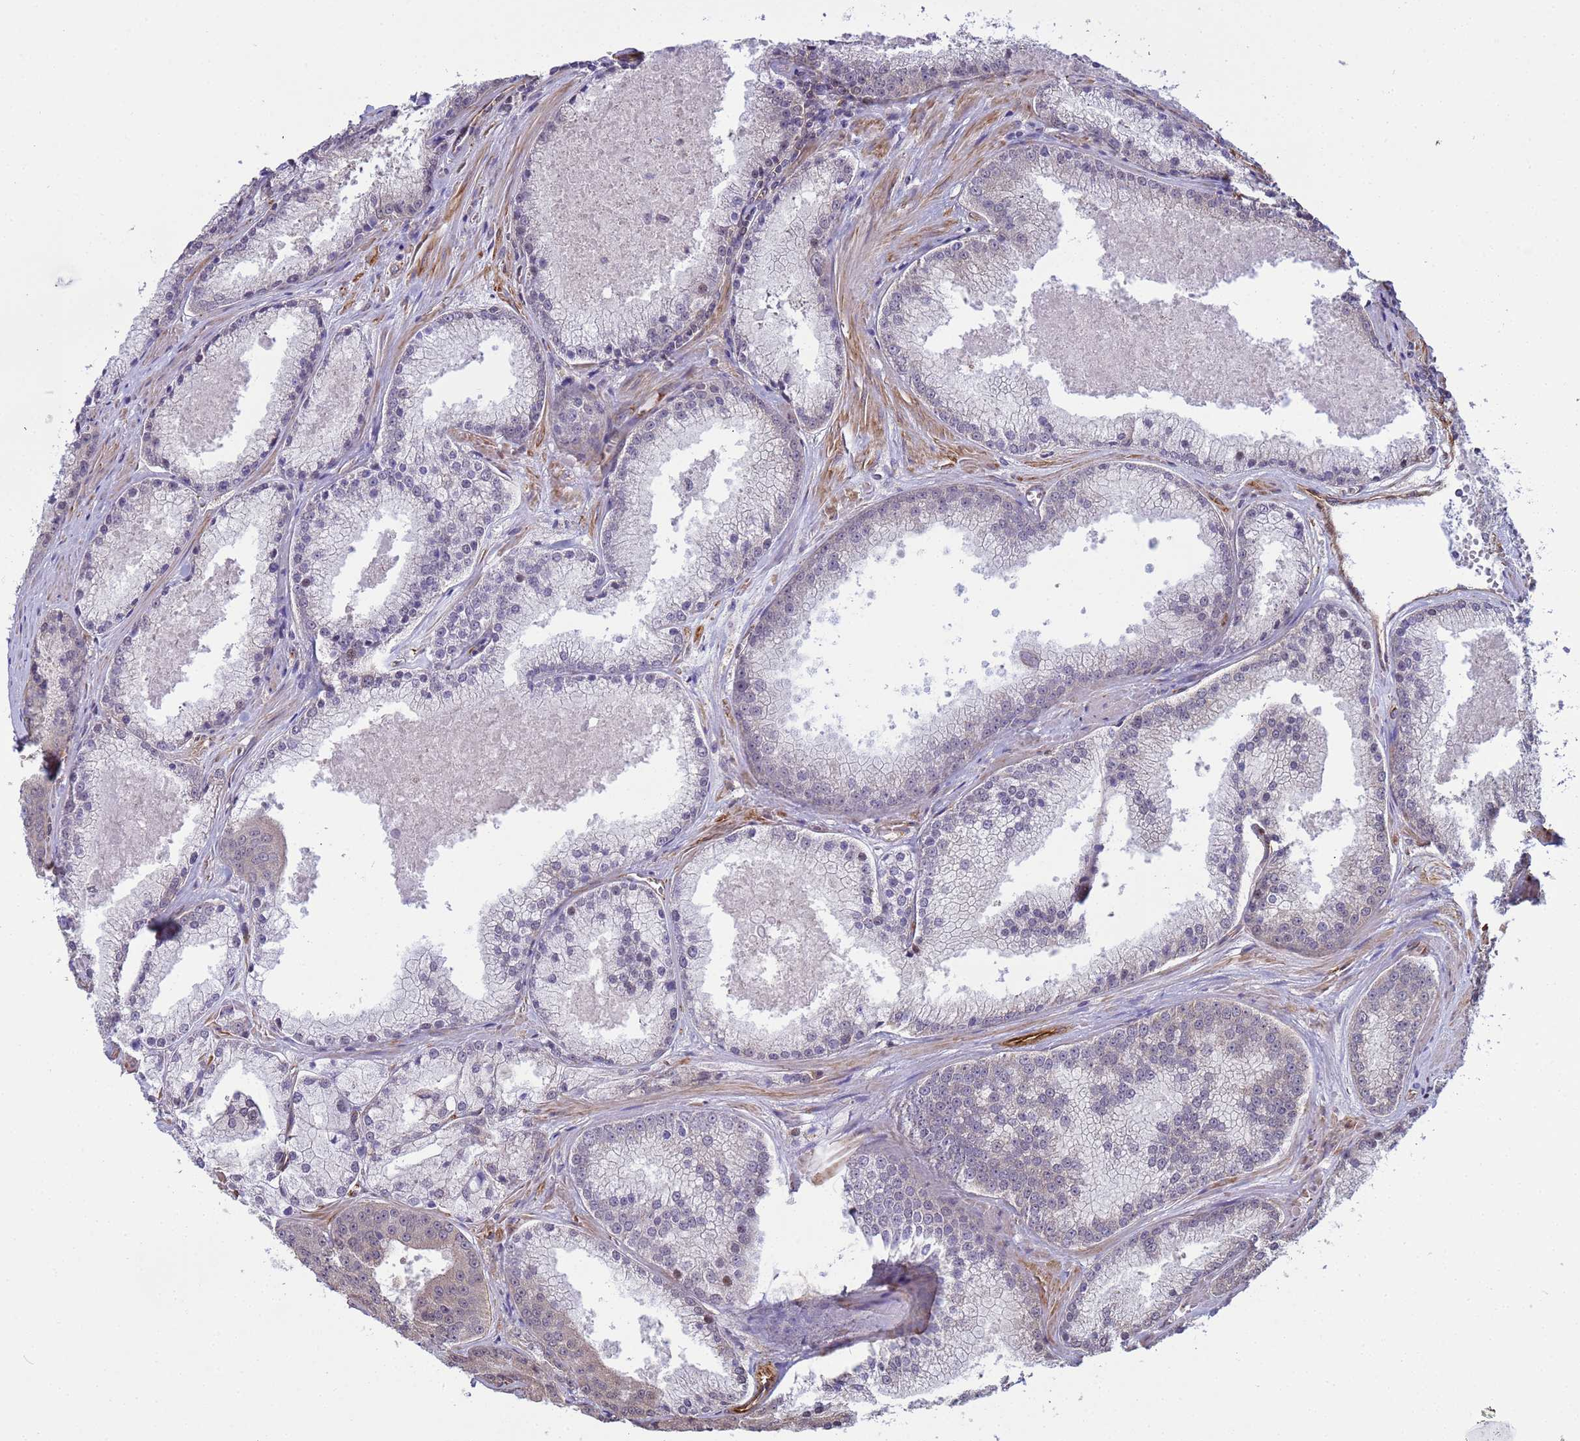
{"staining": {"intensity": "weak", "quantity": "25%-75%", "location": "cytoplasmic/membranous"}, "tissue": "prostate cancer", "cell_type": "Tumor cells", "image_type": "cancer", "snomed": [{"axis": "morphology", "description": "Adenocarcinoma, High grade"}, {"axis": "topography", "description": "Prostate"}], "caption": "This image reveals prostate adenocarcinoma (high-grade) stained with immunohistochemistry (IHC) to label a protein in brown. The cytoplasmic/membranous of tumor cells show weak positivity for the protein. Nuclei are counter-stained blue.", "gene": "ITGB4", "patient": {"sex": "male", "age": 61}}